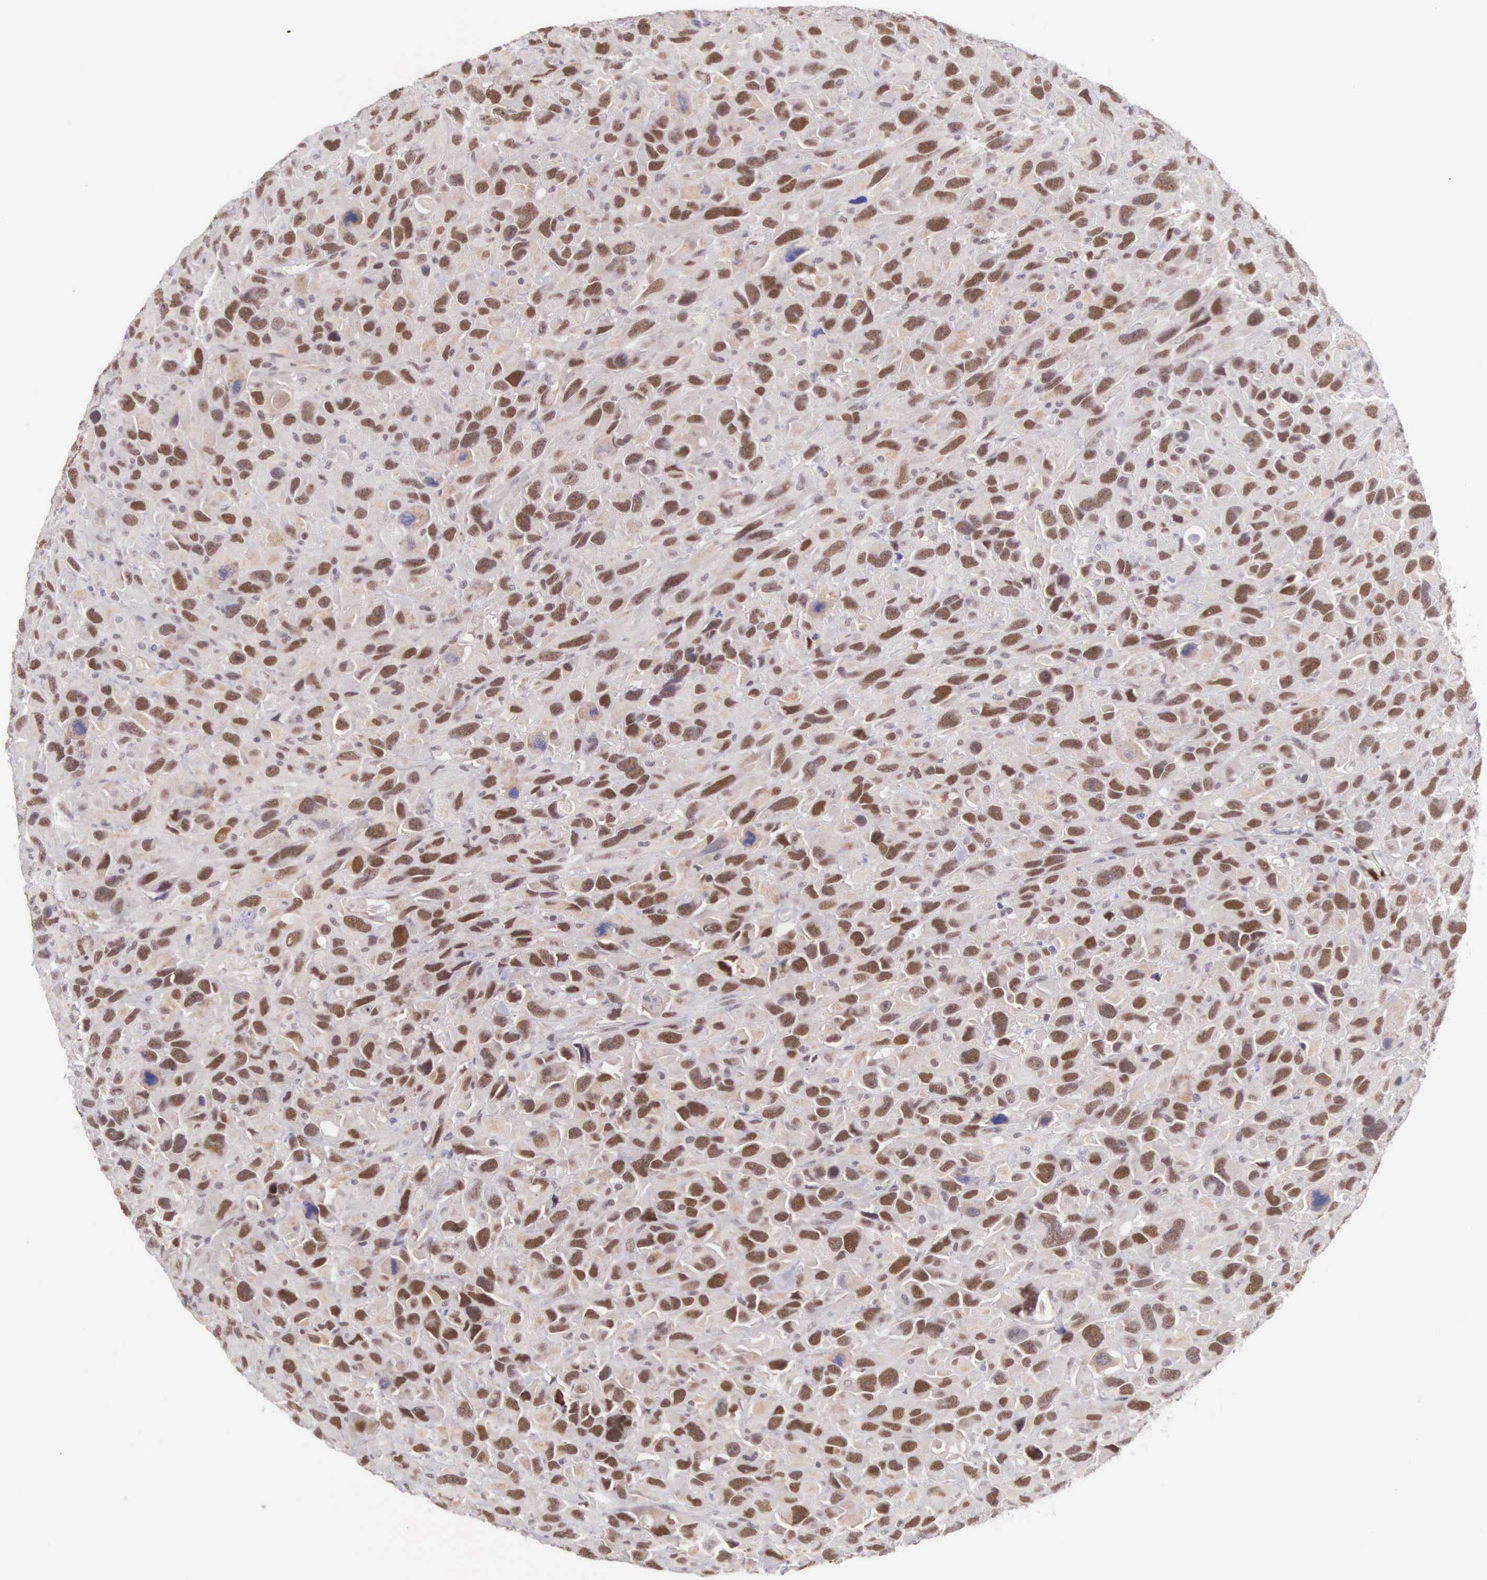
{"staining": {"intensity": "strong", "quantity": ">75%", "location": "nuclear"}, "tissue": "renal cancer", "cell_type": "Tumor cells", "image_type": "cancer", "snomed": [{"axis": "morphology", "description": "Adenocarcinoma, NOS"}, {"axis": "topography", "description": "Kidney"}], "caption": "Protein expression analysis of human renal cancer reveals strong nuclear positivity in about >75% of tumor cells.", "gene": "CCDC117", "patient": {"sex": "male", "age": 79}}